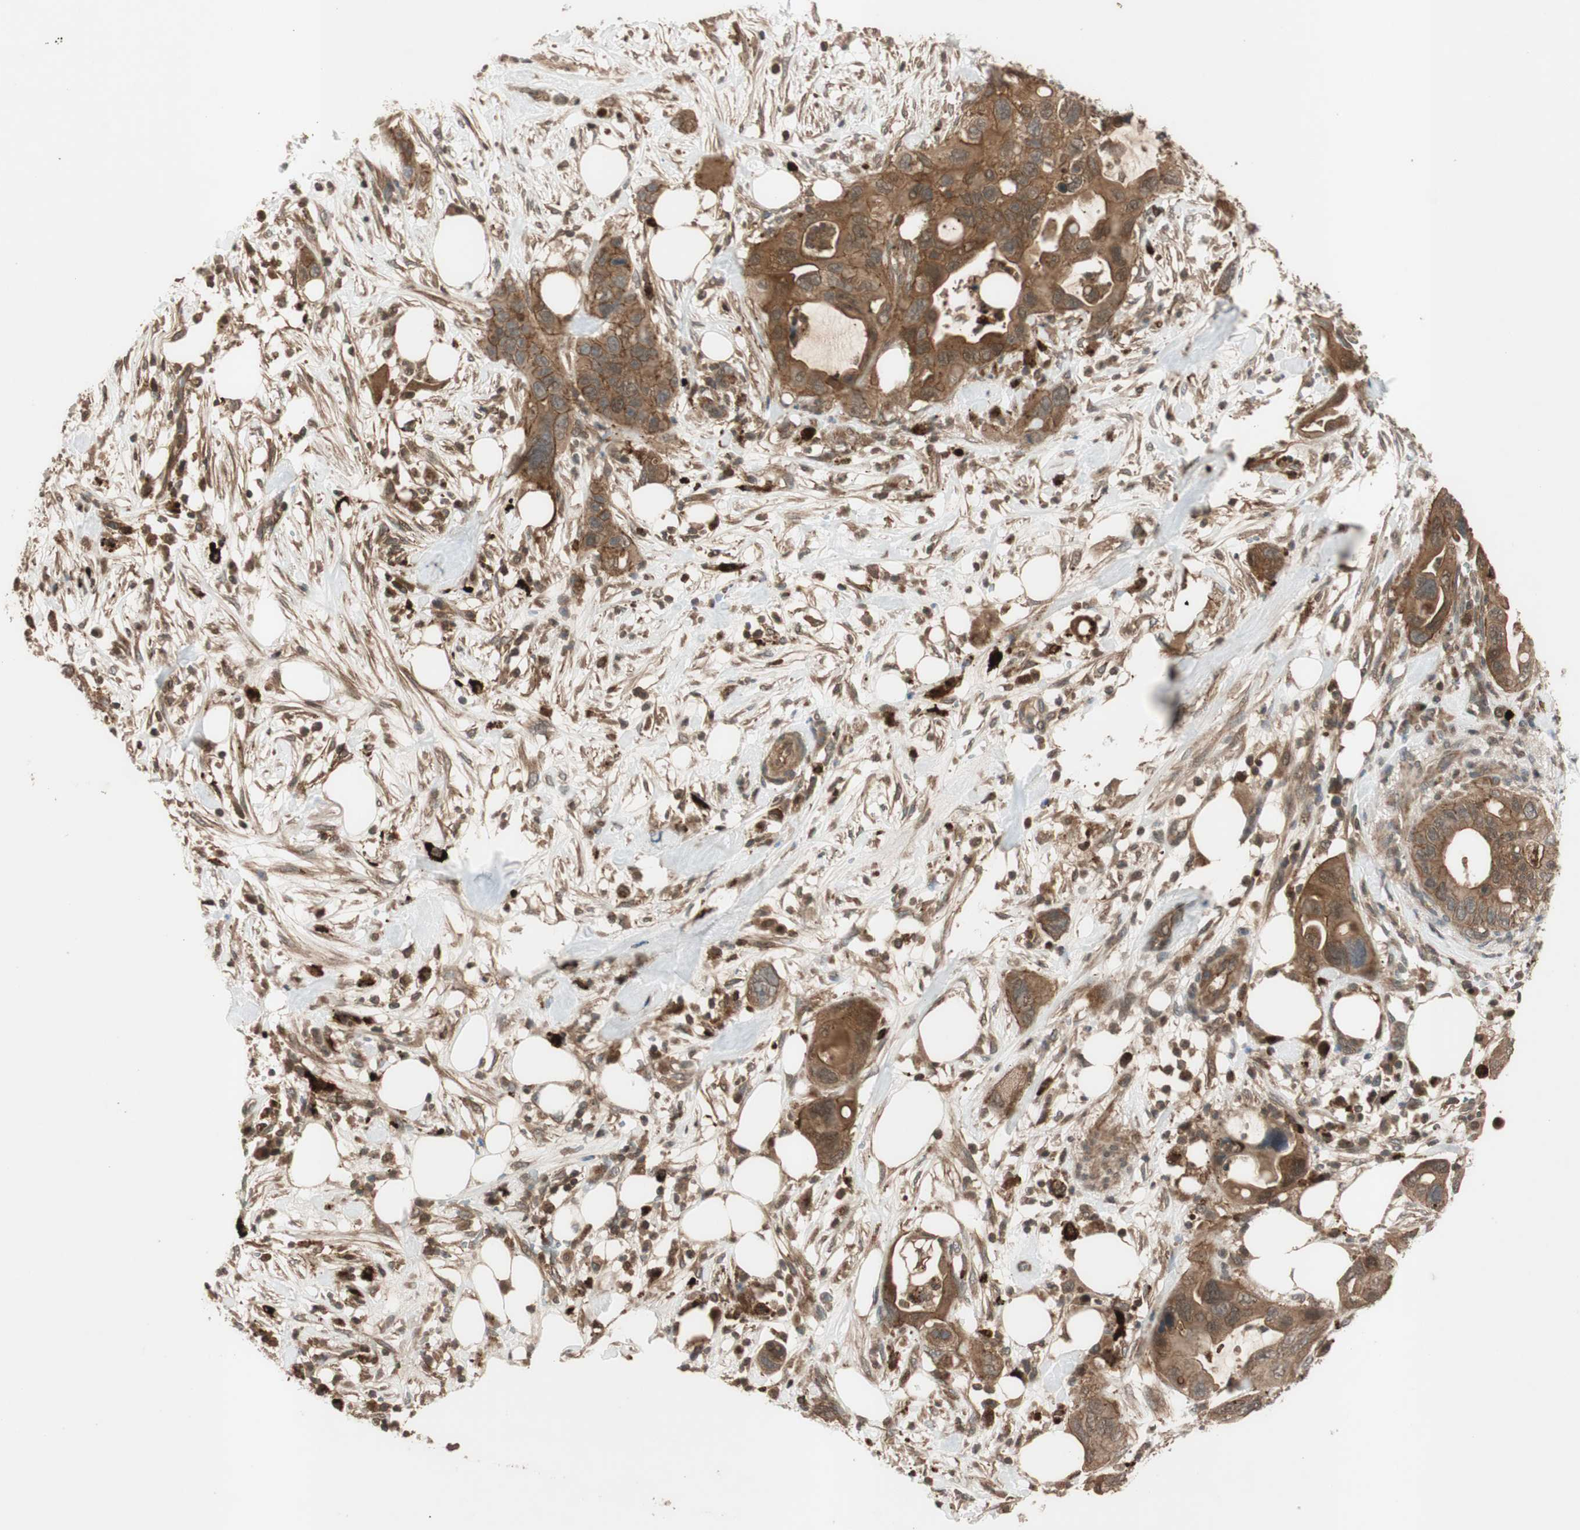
{"staining": {"intensity": "strong", "quantity": ">75%", "location": "cytoplasmic/membranous"}, "tissue": "pancreatic cancer", "cell_type": "Tumor cells", "image_type": "cancer", "snomed": [{"axis": "morphology", "description": "Adenocarcinoma, NOS"}, {"axis": "topography", "description": "Pancreas"}], "caption": "Tumor cells demonstrate high levels of strong cytoplasmic/membranous staining in about >75% of cells in human adenocarcinoma (pancreatic). (brown staining indicates protein expression, while blue staining denotes nuclei).", "gene": "EPHA8", "patient": {"sex": "female", "age": 71}}